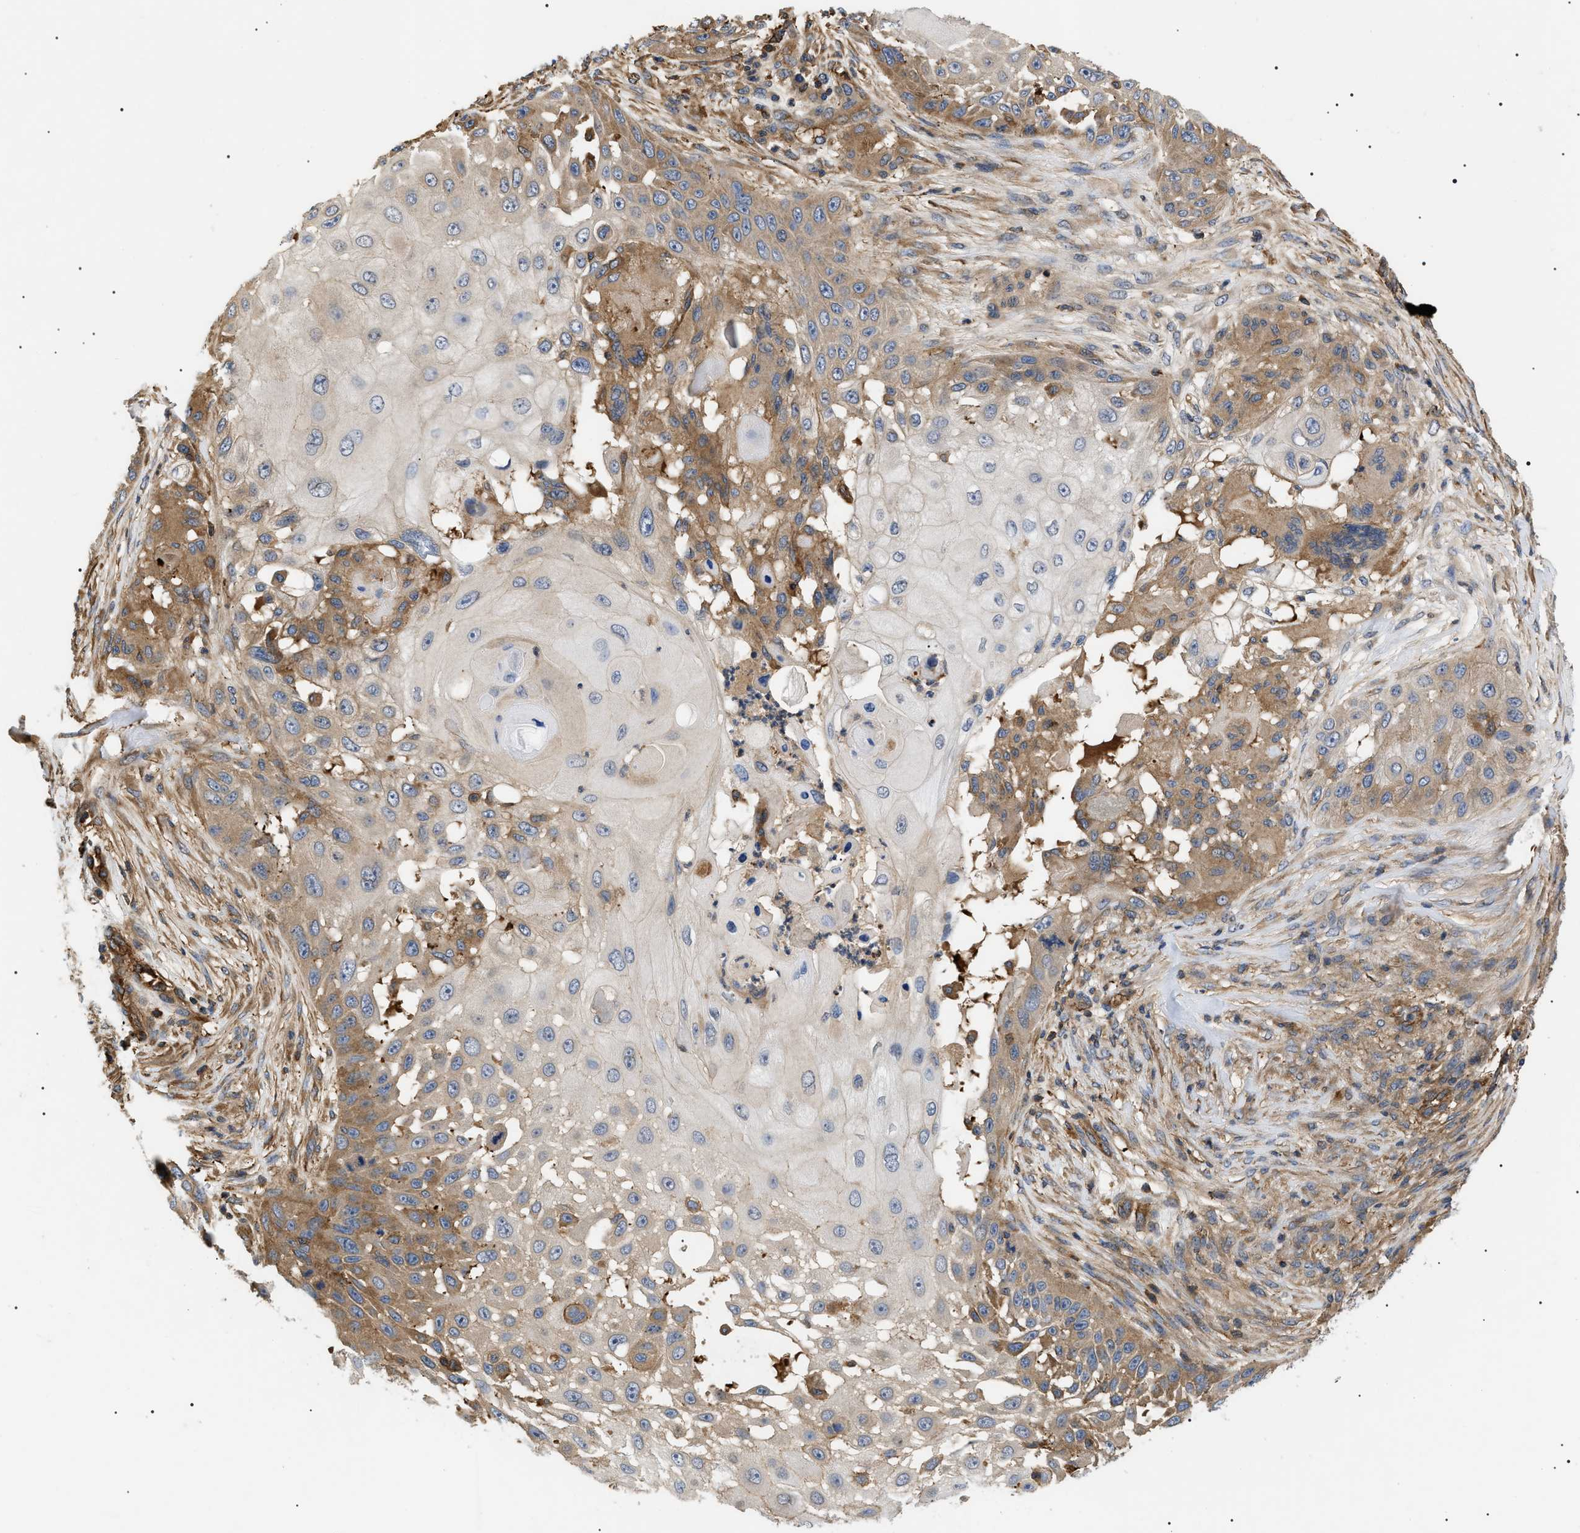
{"staining": {"intensity": "moderate", "quantity": "25%-75%", "location": "cytoplasmic/membranous"}, "tissue": "skin cancer", "cell_type": "Tumor cells", "image_type": "cancer", "snomed": [{"axis": "morphology", "description": "Squamous cell carcinoma, NOS"}, {"axis": "topography", "description": "Skin"}], "caption": "Protein expression analysis of skin cancer displays moderate cytoplasmic/membranous positivity in about 25%-75% of tumor cells. (Brightfield microscopy of DAB IHC at high magnification).", "gene": "TMTC4", "patient": {"sex": "female", "age": 44}}